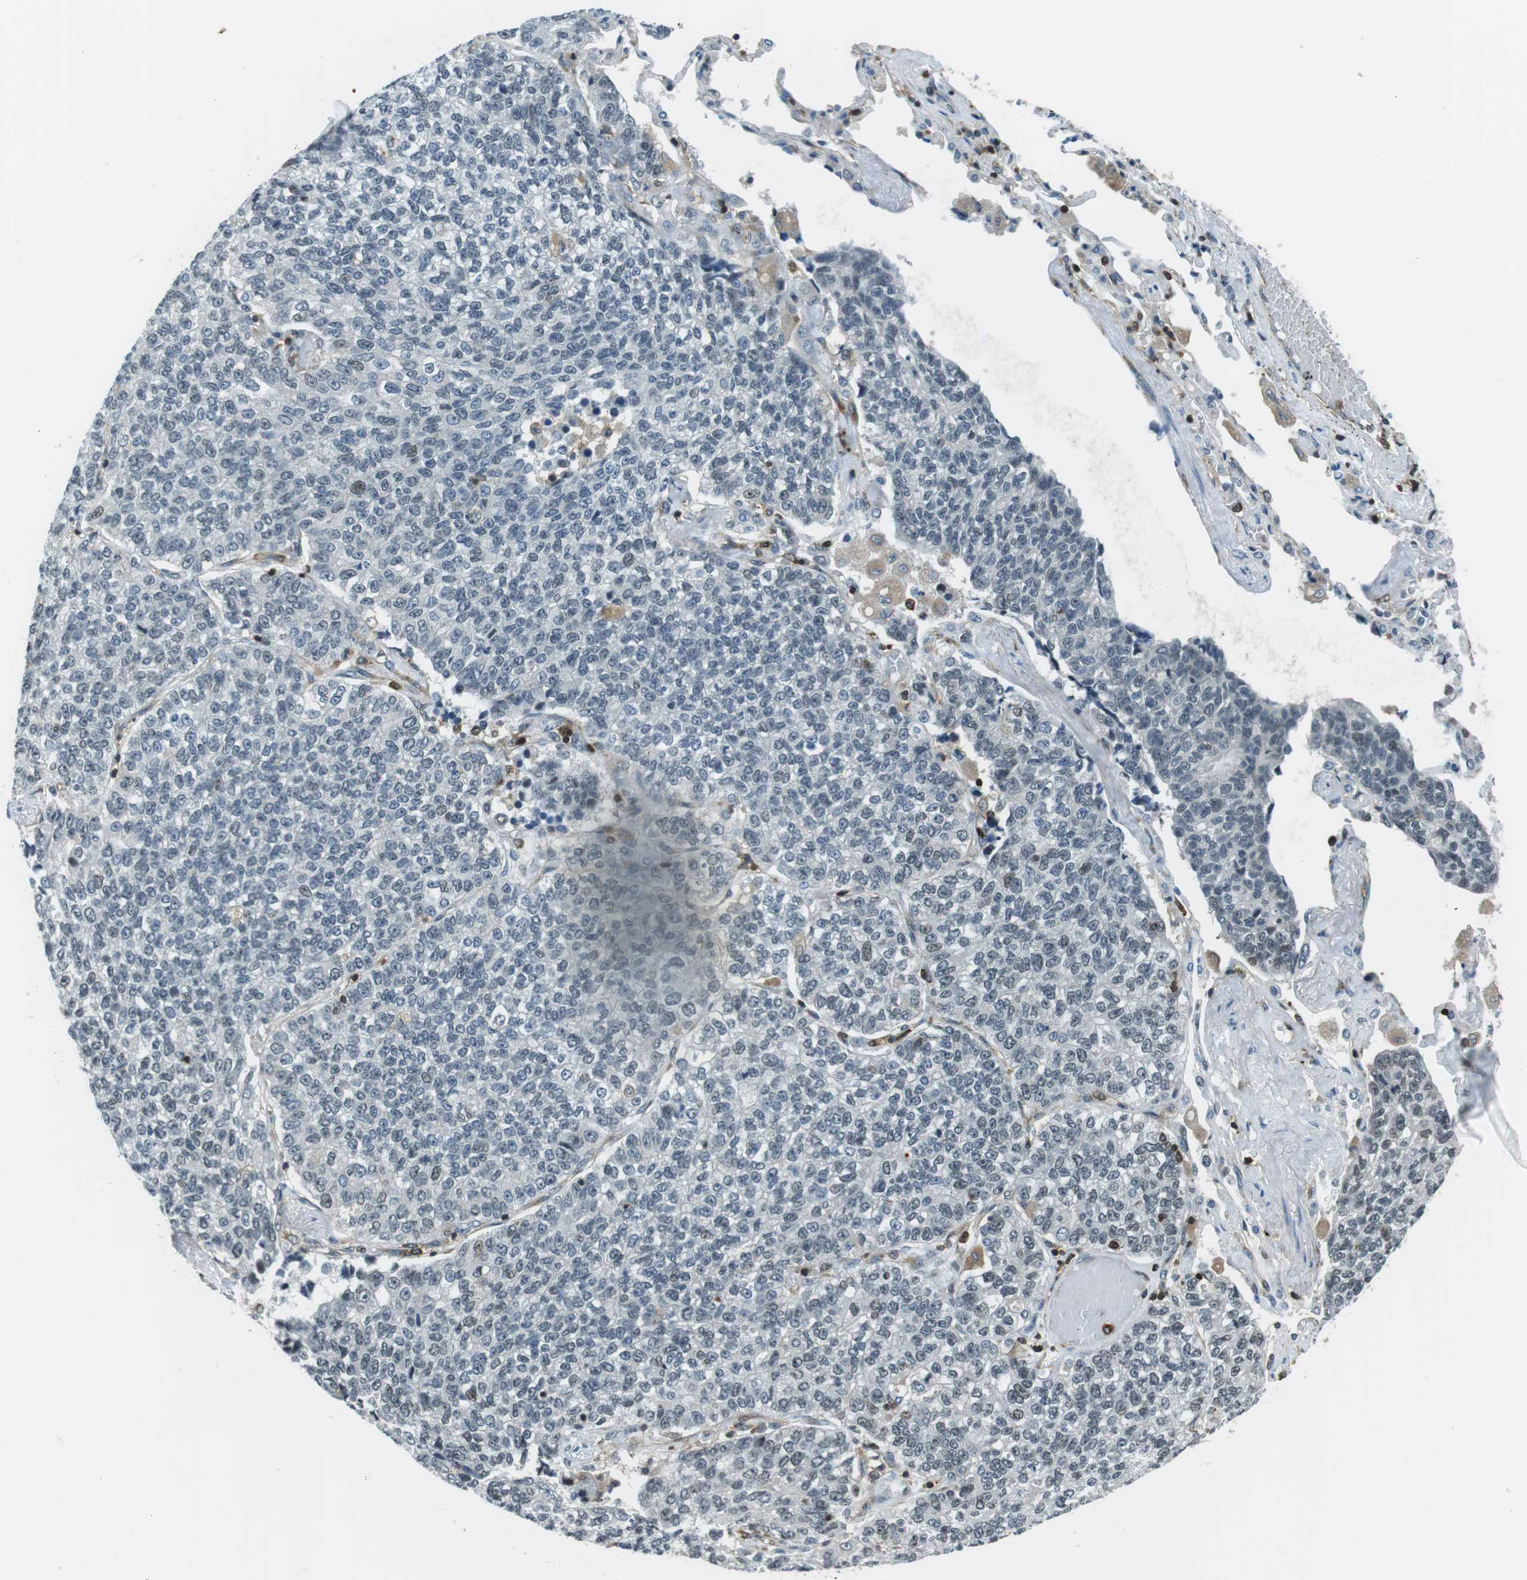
{"staining": {"intensity": "weak", "quantity": "<25%", "location": "nuclear"}, "tissue": "lung cancer", "cell_type": "Tumor cells", "image_type": "cancer", "snomed": [{"axis": "morphology", "description": "Adenocarcinoma, NOS"}, {"axis": "topography", "description": "Lung"}], "caption": "An immunohistochemistry photomicrograph of lung cancer is shown. There is no staining in tumor cells of lung cancer. Brightfield microscopy of immunohistochemistry (IHC) stained with DAB (3,3'-diaminobenzidine) (brown) and hematoxylin (blue), captured at high magnification.", "gene": "STK10", "patient": {"sex": "male", "age": 49}}